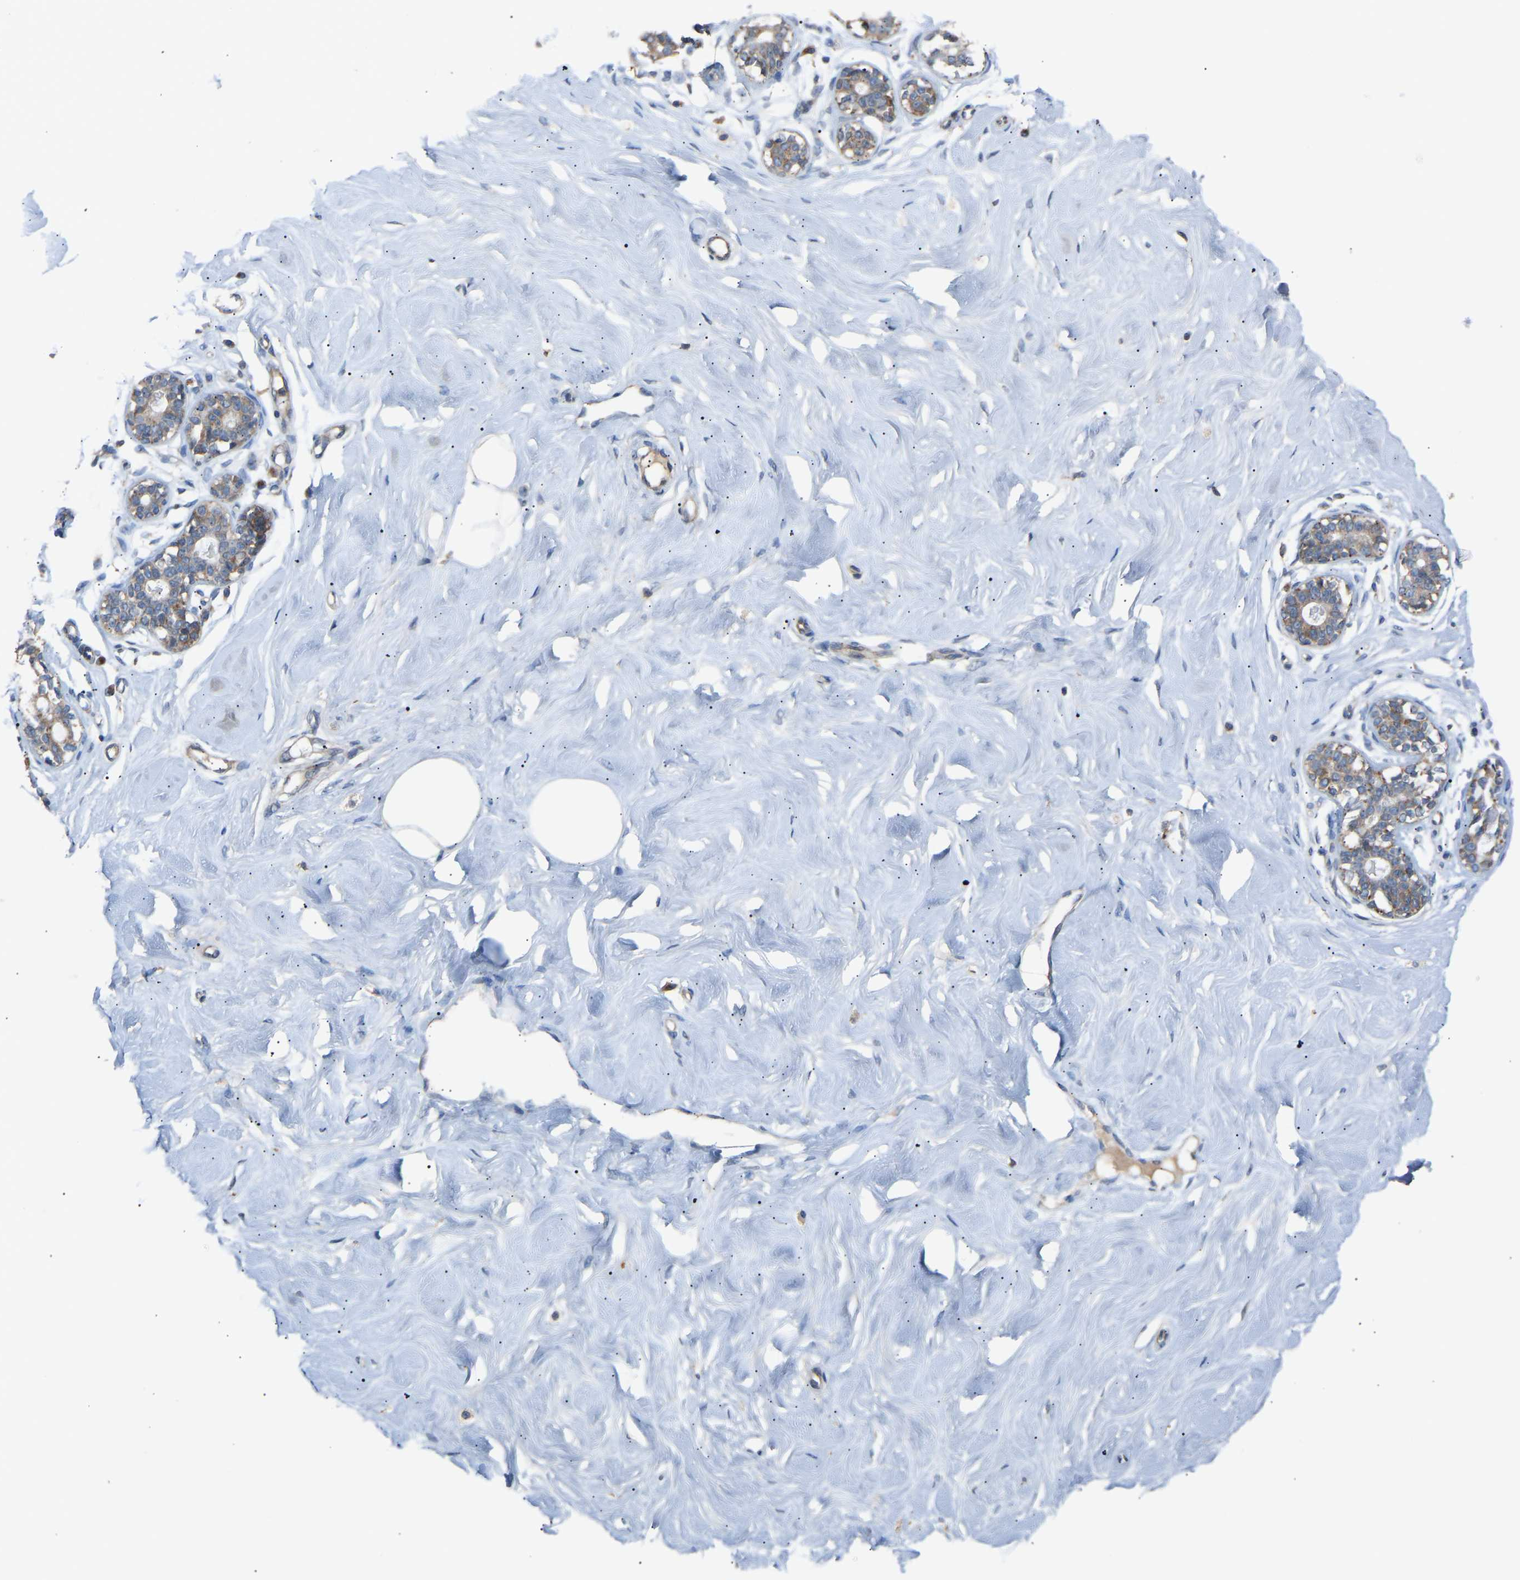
{"staining": {"intensity": "negative", "quantity": "none", "location": "none"}, "tissue": "breast", "cell_type": "Adipocytes", "image_type": "normal", "snomed": [{"axis": "morphology", "description": "Normal tissue, NOS"}, {"axis": "topography", "description": "Breast"}], "caption": "Immunohistochemistry of normal breast demonstrates no expression in adipocytes.", "gene": "RGP1", "patient": {"sex": "female", "age": 23}}